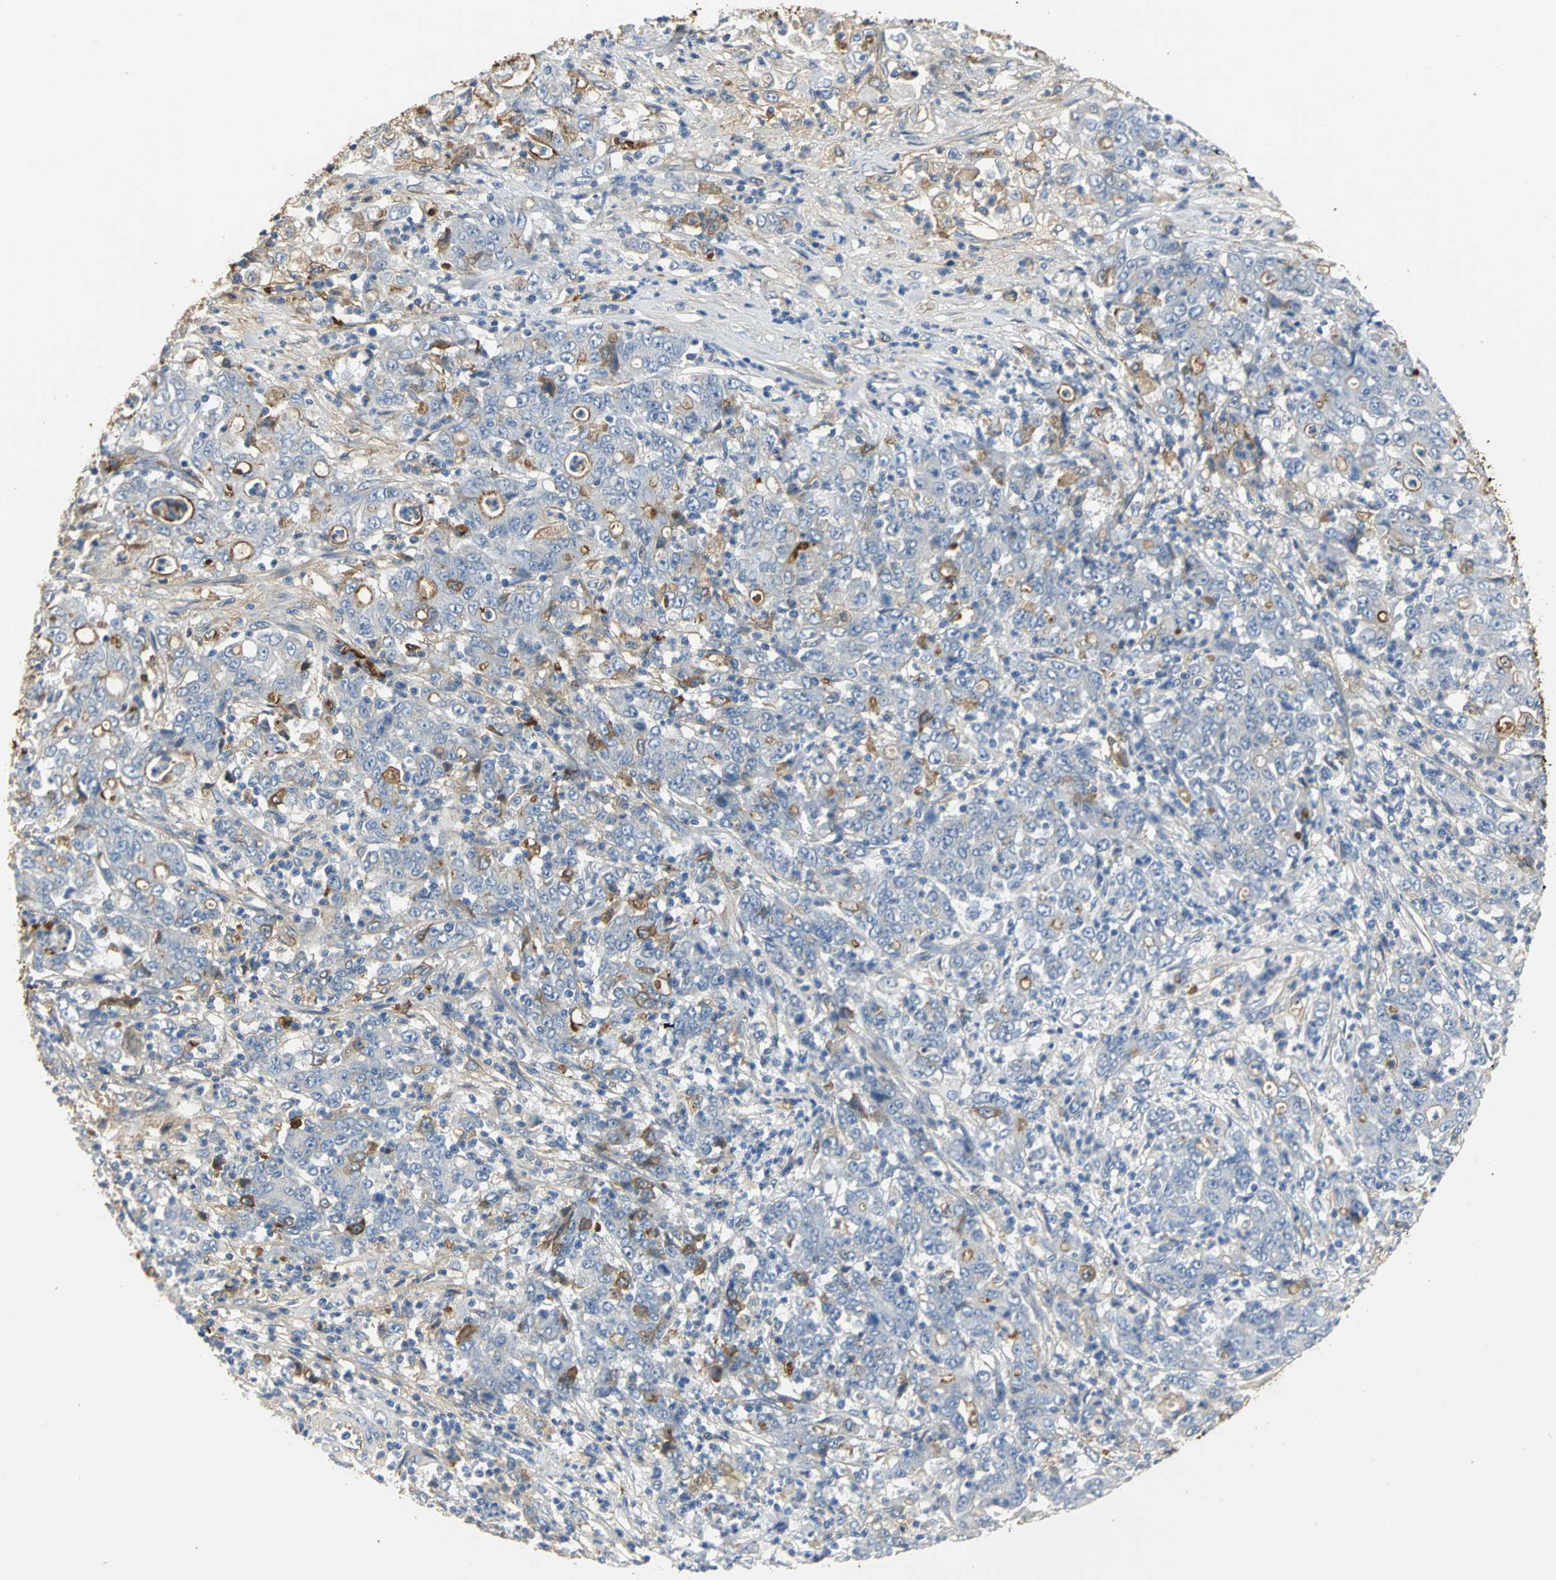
{"staining": {"intensity": "weak", "quantity": "25%-75%", "location": "cytoplasmic/membranous"}, "tissue": "stomach cancer", "cell_type": "Tumor cells", "image_type": "cancer", "snomed": [{"axis": "morphology", "description": "Adenocarcinoma, NOS"}, {"axis": "topography", "description": "Stomach, lower"}], "caption": "Immunohistochemistry (DAB (3,3'-diaminobenzidine)) staining of human adenocarcinoma (stomach) exhibits weak cytoplasmic/membranous protein positivity in about 25%-75% of tumor cells.", "gene": "TREM1", "patient": {"sex": "female", "age": 71}}